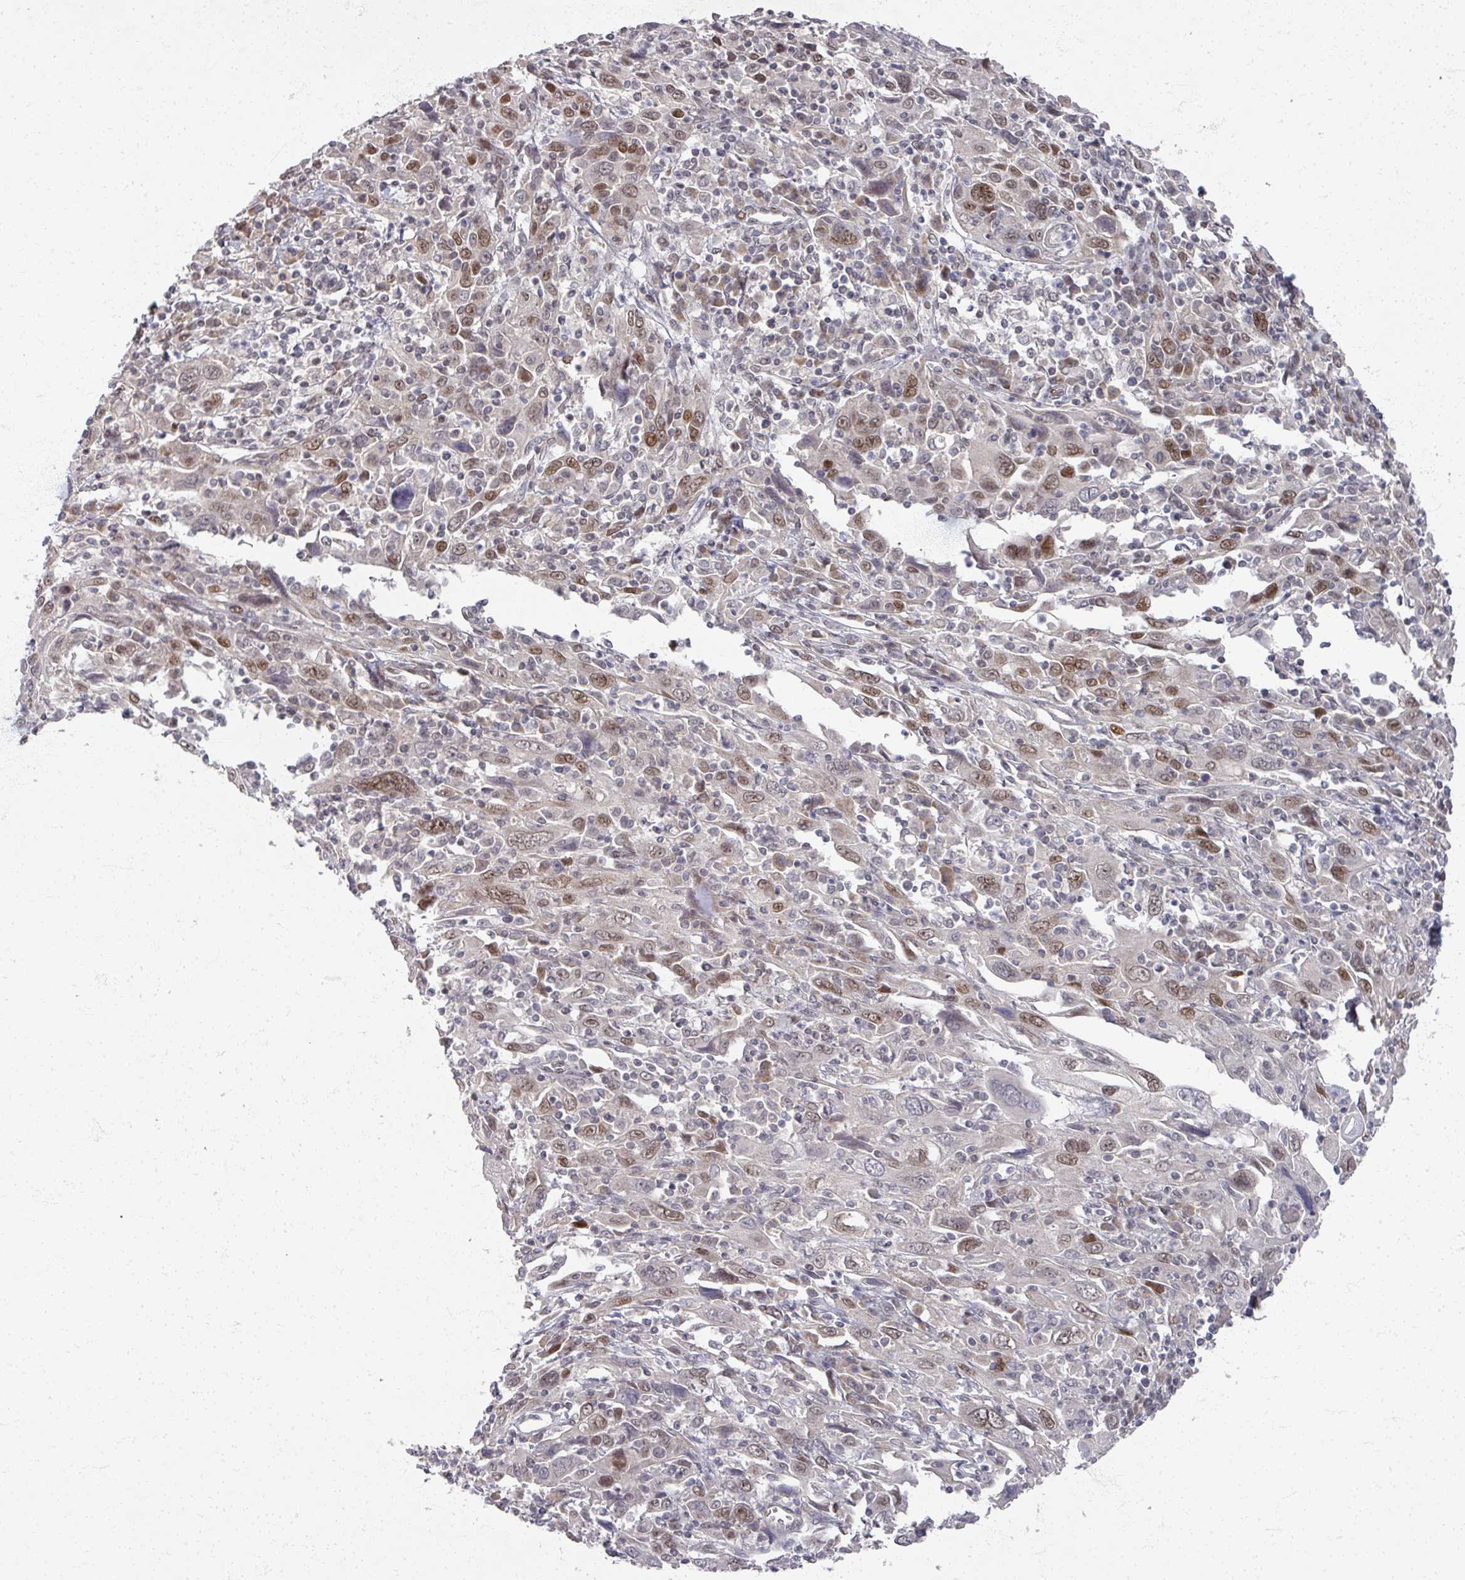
{"staining": {"intensity": "moderate", "quantity": ">75%", "location": "nuclear"}, "tissue": "cervical cancer", "cell_type": "Tumor cells", "image_type": "cancer", "snomed": [{"axis": "morphology", "description": "Squamous cell carcinoma, NOS"}, {"axis": "topography", "description": "Cervix"}], "caption": "Immunohistochemistry (IHC) micrograph of cervical squamous cell carcinoma stained for a protein (brown), which reveals medium levels of moderate nuclear expression in about >75% of tumor cells.", "gene": "PSKH1", "patient": {"sex": "female", "age": 46}}